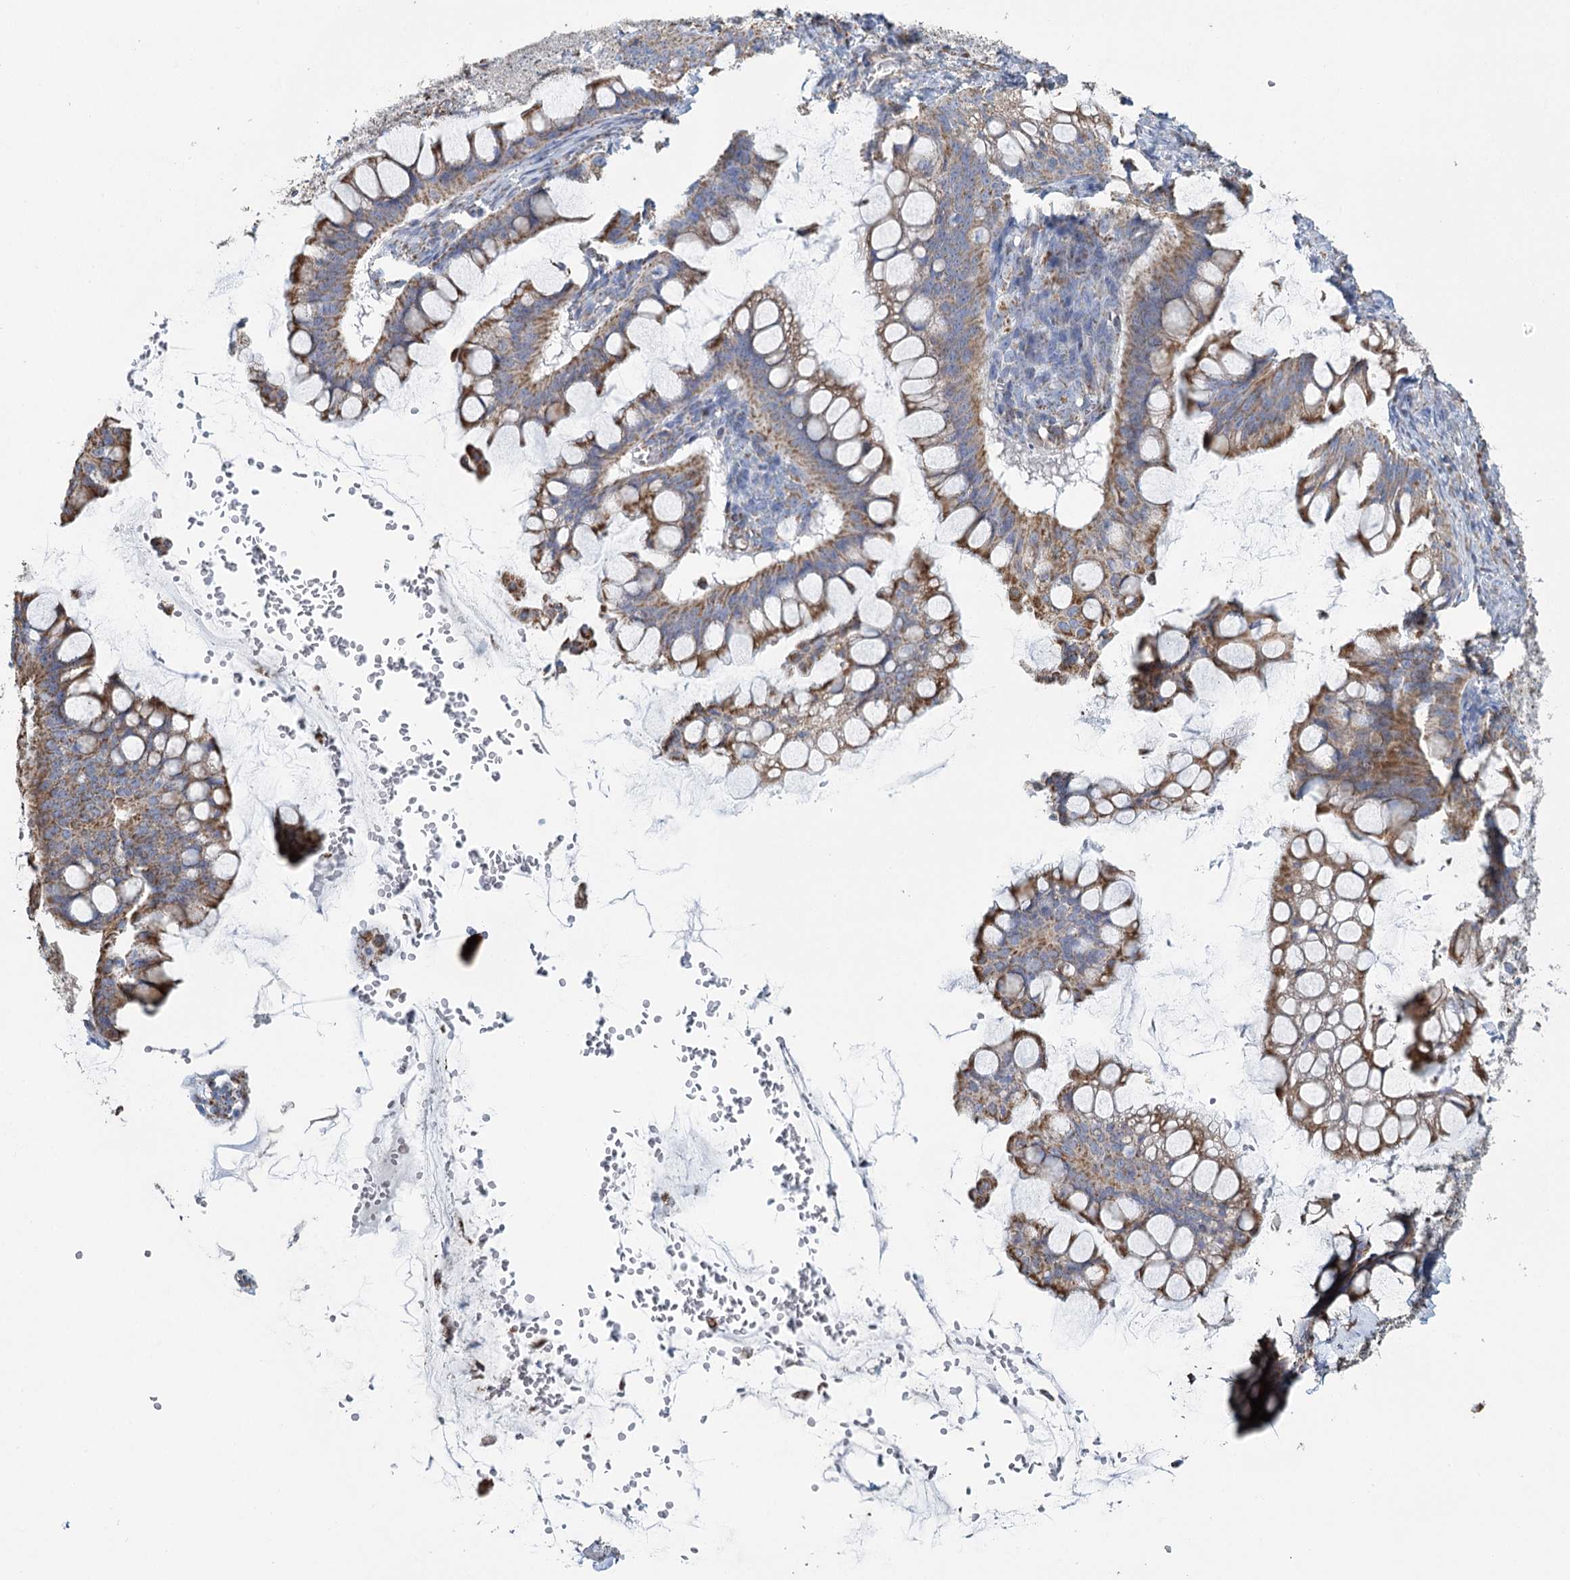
{"staining": {"intensity": "moderate", "quantity": "25%-75%", "location": "cytoplasmic/membranous"}, "tissue": "ovarian cancer", "cell_type": "Tumor cells", "image_type": "cancer", "snomed": [{"axis": "morphology", "description": "Cystadenocarcinoma, mucinous, NOS"}, {"axis": "topography", "description": "Ovary"}], "caption": "Ovarian cancer stained for a protein reveals moderate cytoplasmic/membranous positivity in tumor cells.", "gene": "MRPL44", "patient": {"sex": "female", "age": 73}}